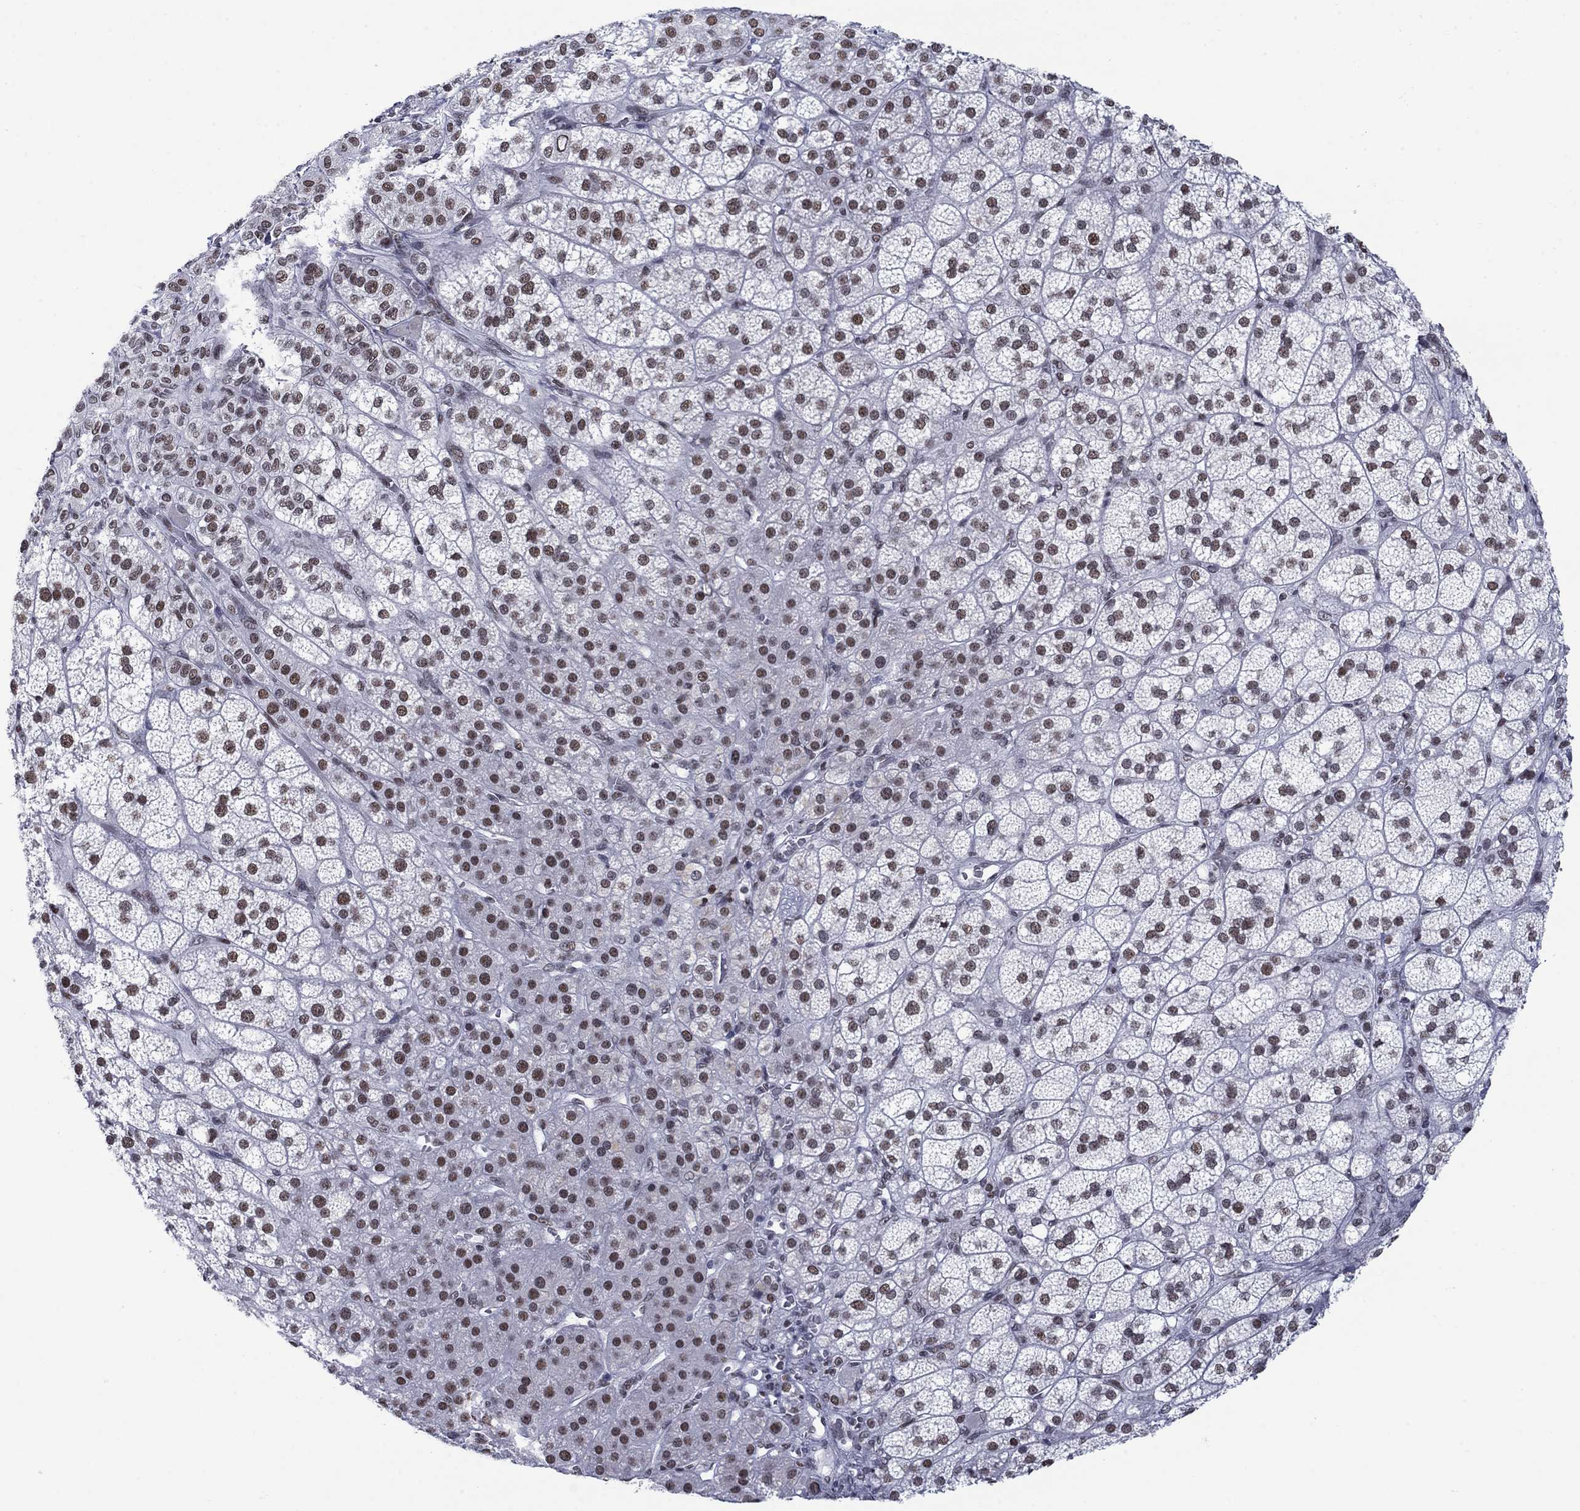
{"staining": {"intensity": "moderate", "quantity": ">75%", "location": "nuclear"}, "tissue": "adrenal gland", "cell_type": "Glandular cells", "image_type": "normal", "snomed": [{"axis": "morphology", "description": "Normal tissue, NOS"}, {"axis": "topography", "description": "Adrenal gland"}], "caption": "Immunohistochemical staining of benign adrenal gland reveals moderate nuclear protein expression in approximately >75% of glandular cells. (DAB IHC, brown staining for protein, blue staining for nuclei).", "gene": "NPAS3", "patient": {"sex": "female", "age": 60}}